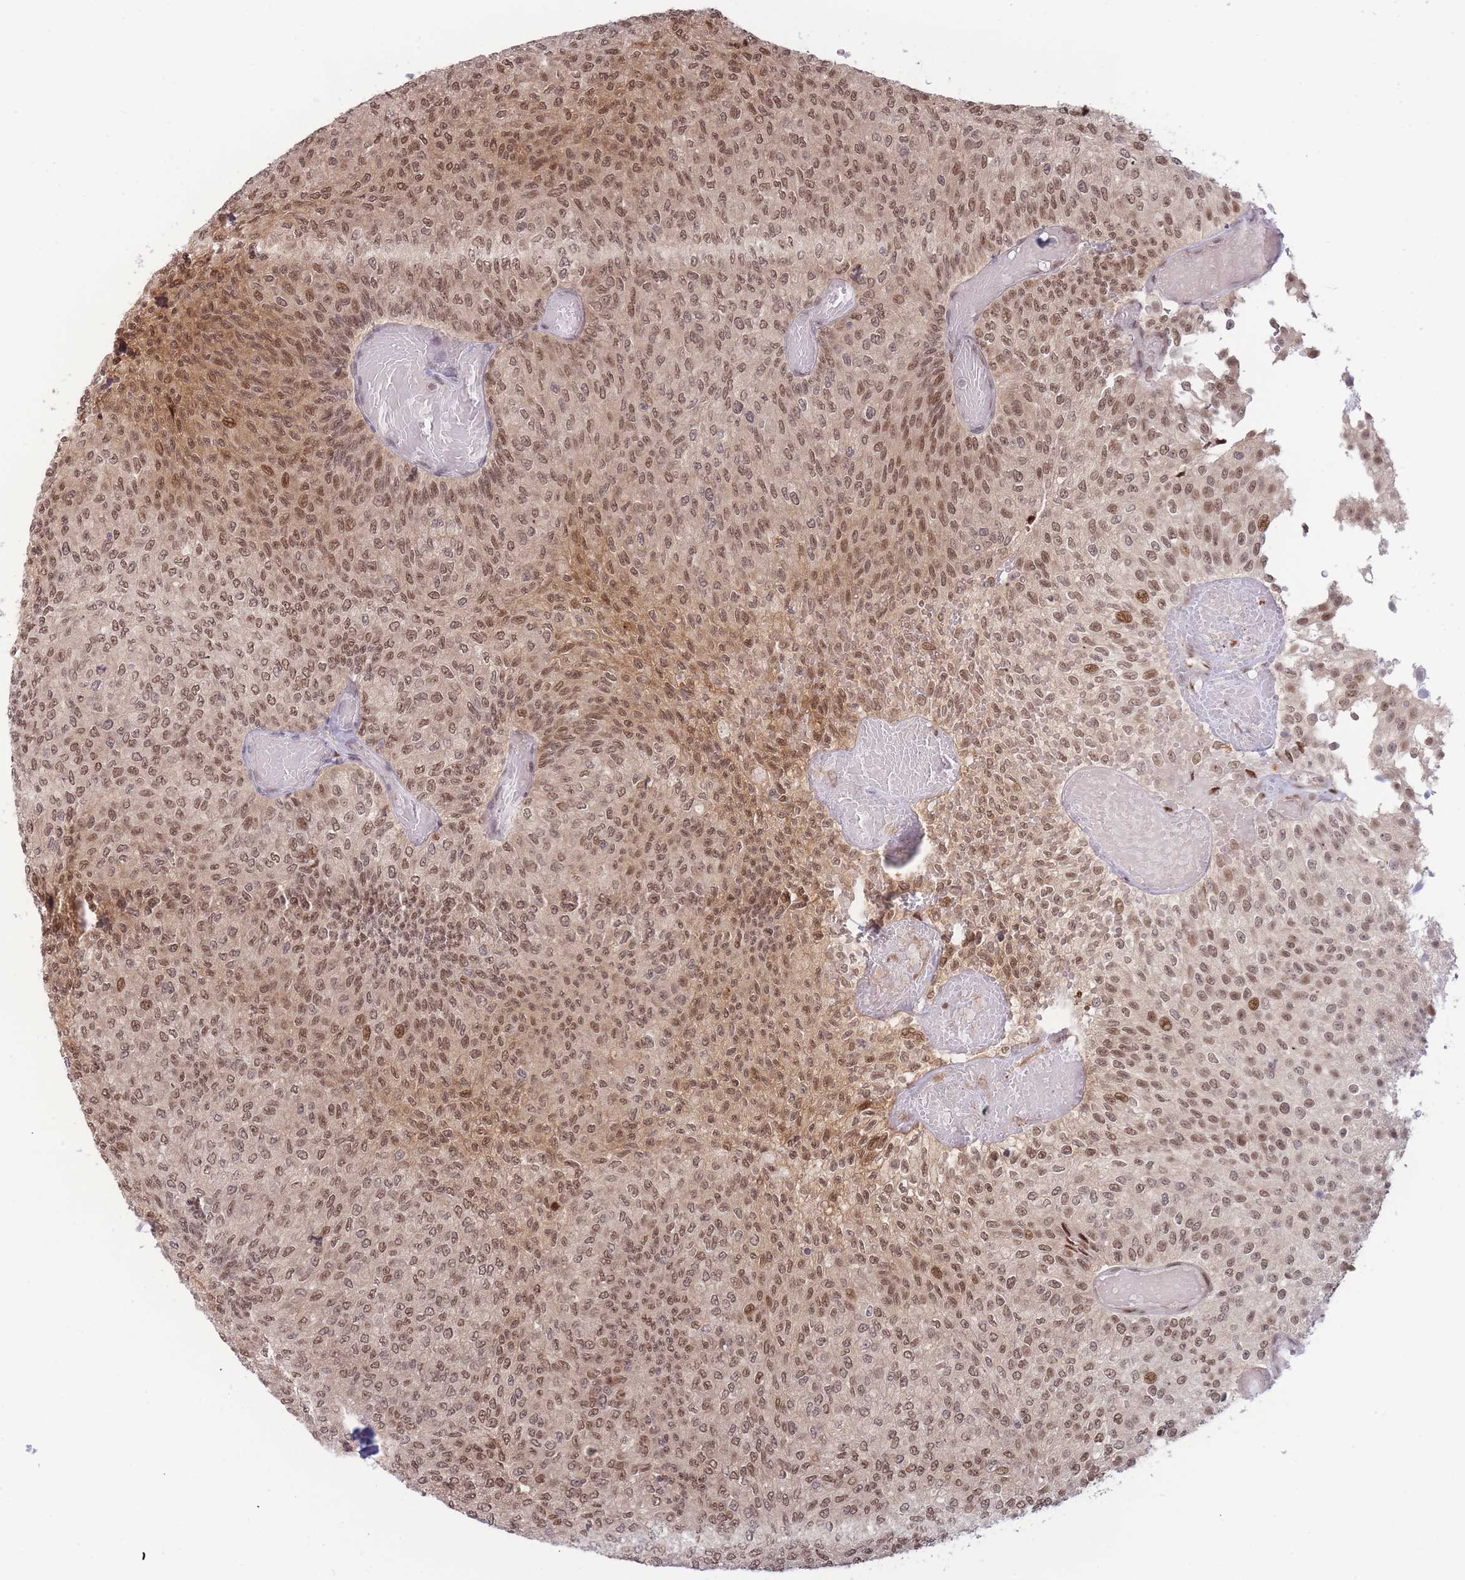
{"staining": {"intensity": "moderate", "quantity": ">75%", "location": "cytoplasmic/membranous,nuclear"}, "tissue": "urothelial cancer", "cell_type": "Tumor cells", "image_type": "cancer", "snomed": [{"axis": "morphology", "description": "Urothelial carcinoma, Low grade"}, {"axis": "topography", "description": "Urinary bladder"}], "caption": "Immunohistochemical staining of human low-grade urothelial carcinoma reveals medium levels of moderate cytoplasmic/membranous and nuclear positivity in approximately >75% of tumor cells. (DAB (3,3'-diaminobenzidine) IHC, brown staining for protein, blue staining for nuclei).", "gene": "DEAF1", "patient": {"sex": "male", "age": 78}}